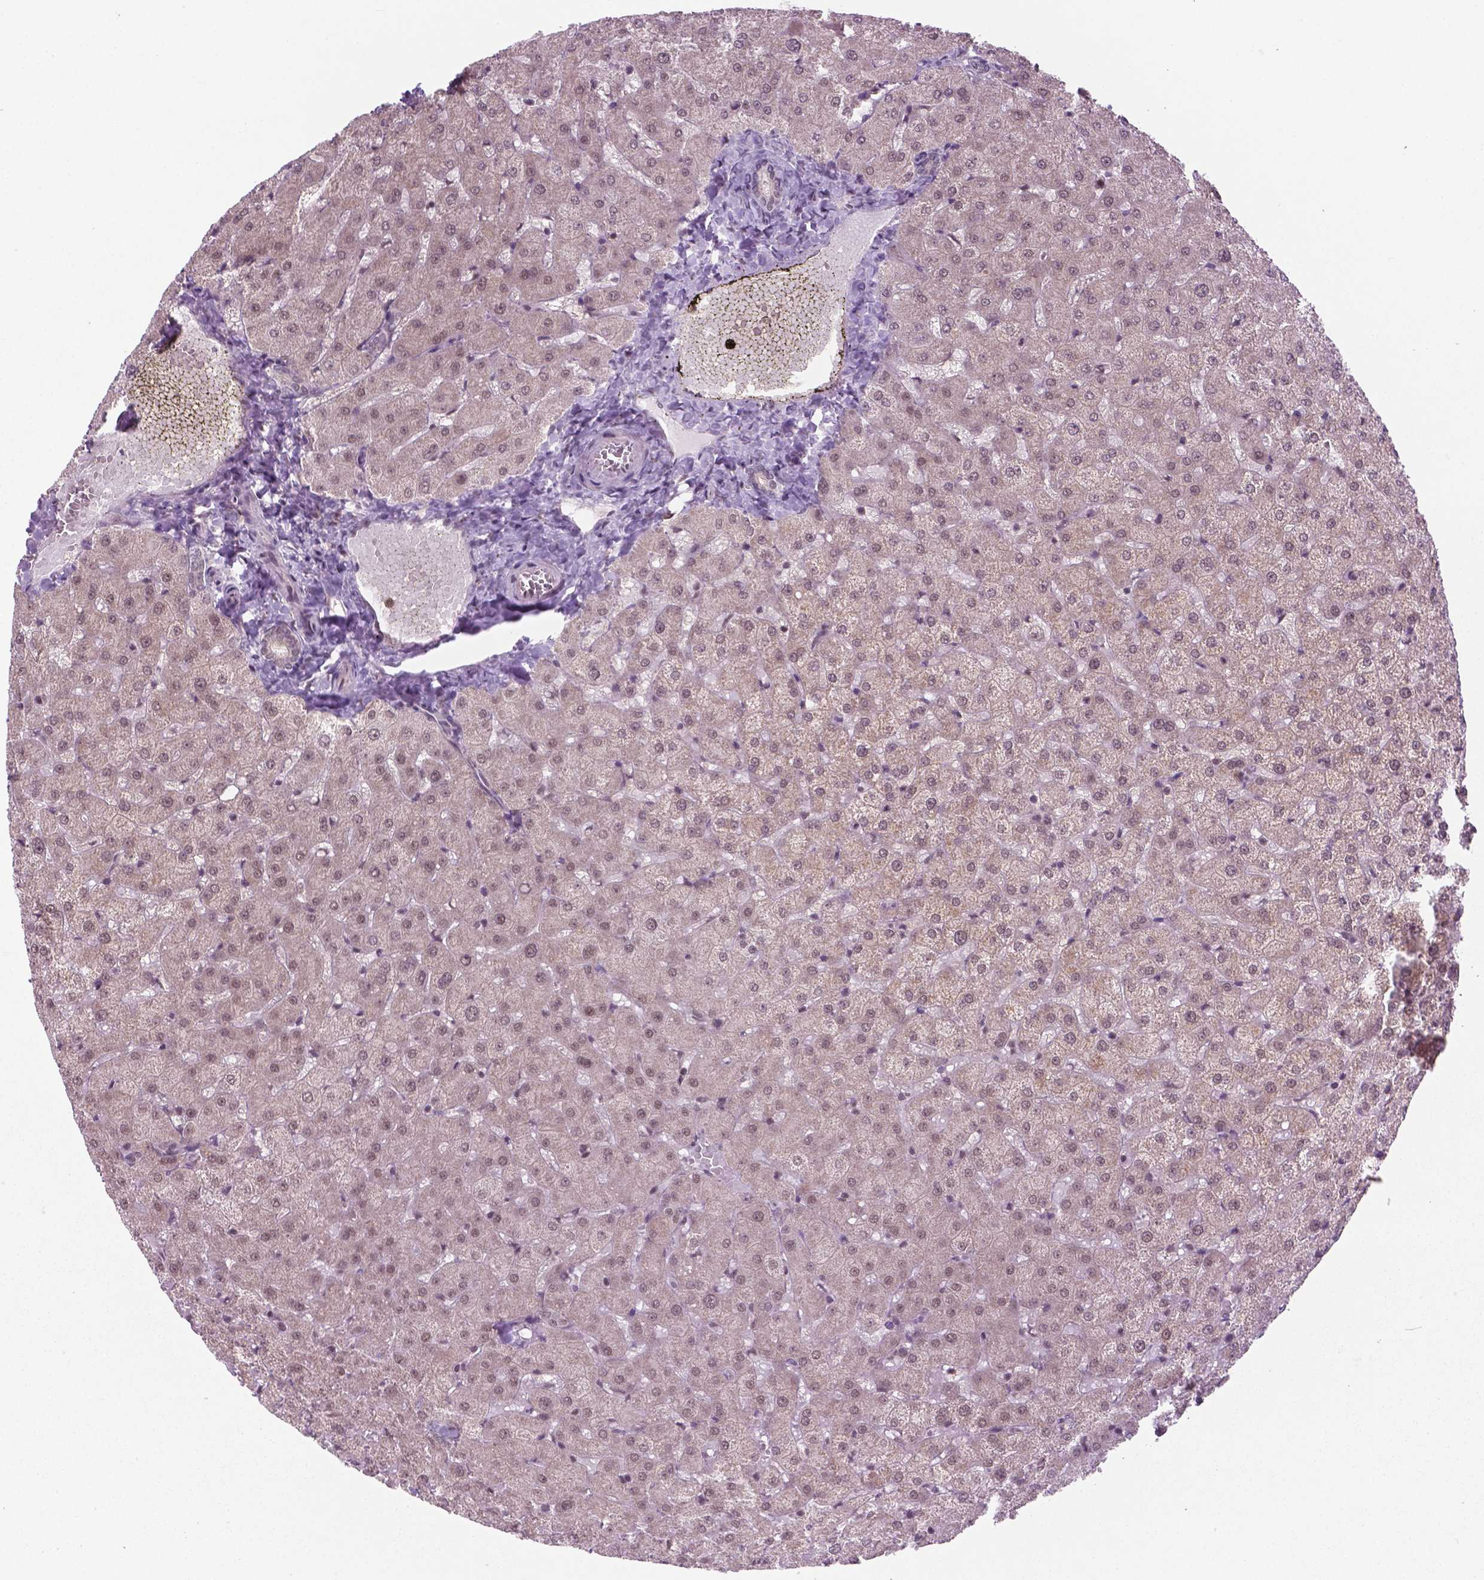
{"staining": {"intensity": "weak", "quantity": "25%-75%", "location": "nuclear"}, "tissue": "liver", "cell_type": "Cholangiocytes", "image_type": "normal", "snomed": [{"axis": "morphology", "description": "Normal tissue, NOS"}, {"axis": "topography", "description": "Liver"}], "caption": "Liver stained with DAB (3,3'-diaminobenzidine) immunohistochemistry (IHC) reveals low levels of weak nuclear expression in about 25%-75% of cholangiocytes.", "gene": "PHAX", "patient": {"sex": "female", "age": 50}}